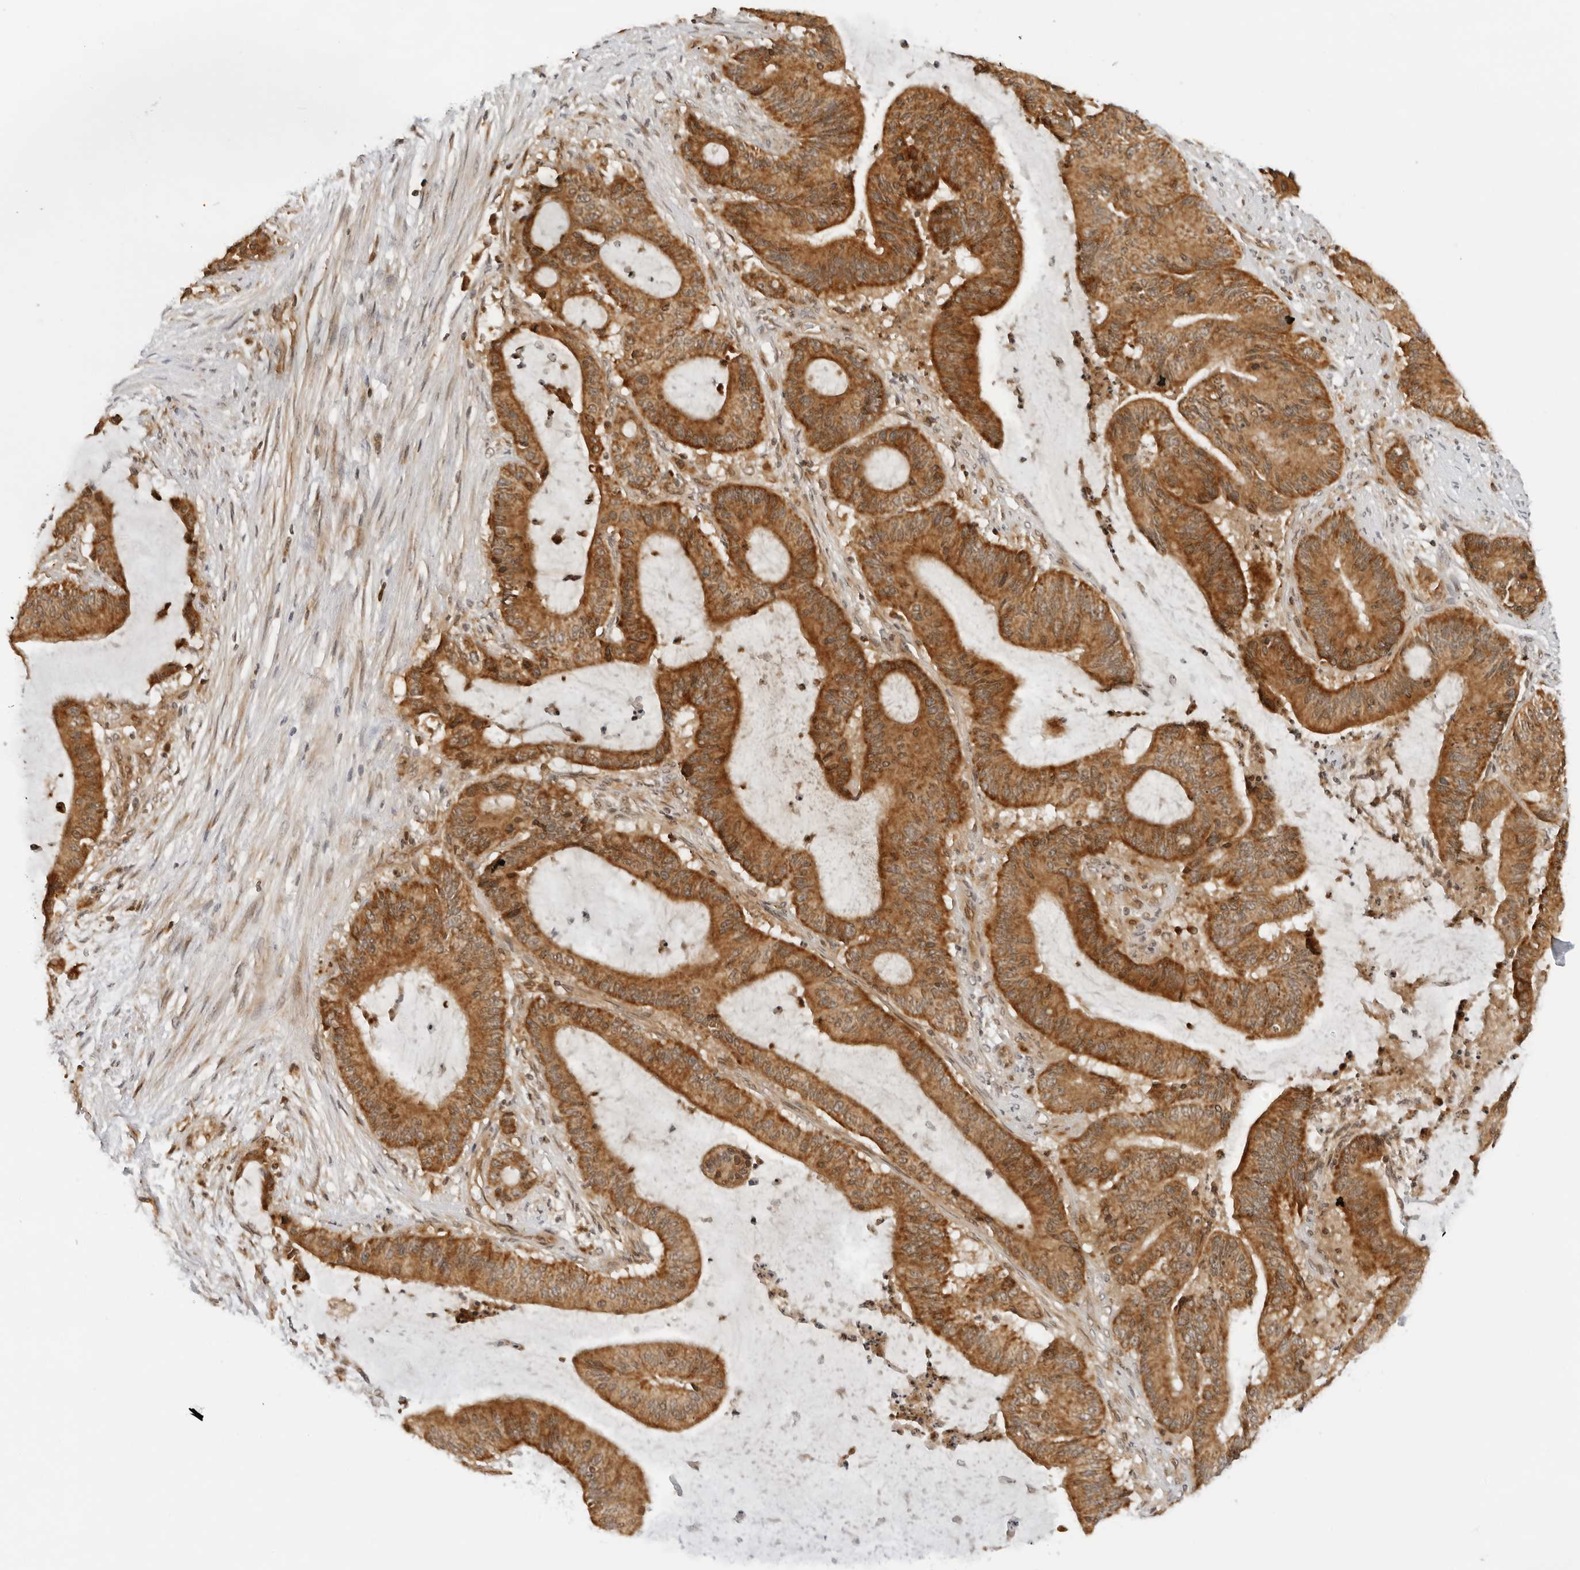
{"staining": {"intensity": "strong", "quantity": ">75%", "location": "cytoplasmic/membranous"}, "tissue": "liver cancer", "cell_type": "Tumor cells", "image_type": "cancer", "snomed": [{"axis": "morphology", "description": "Normal tissue, NOS"}, {"axis": "morphology", "description": "Cholangiocarcinoma"}, {"axis": "topography", "description": "Liver"}, {"axis": "topography", "description": "Peripheral nerve tissue"}], "caption": "A micrograph of human liver cancer stained for a protein shows strong cytoplasmic/membranous brown staining in tumor cells. (DAB (3,3'-diaminobenzidine) IHC, brown staining for protein, blue staining for nuclei).", "gene": "RC3H1", "patient": {"sex": "female", "age": 73}}